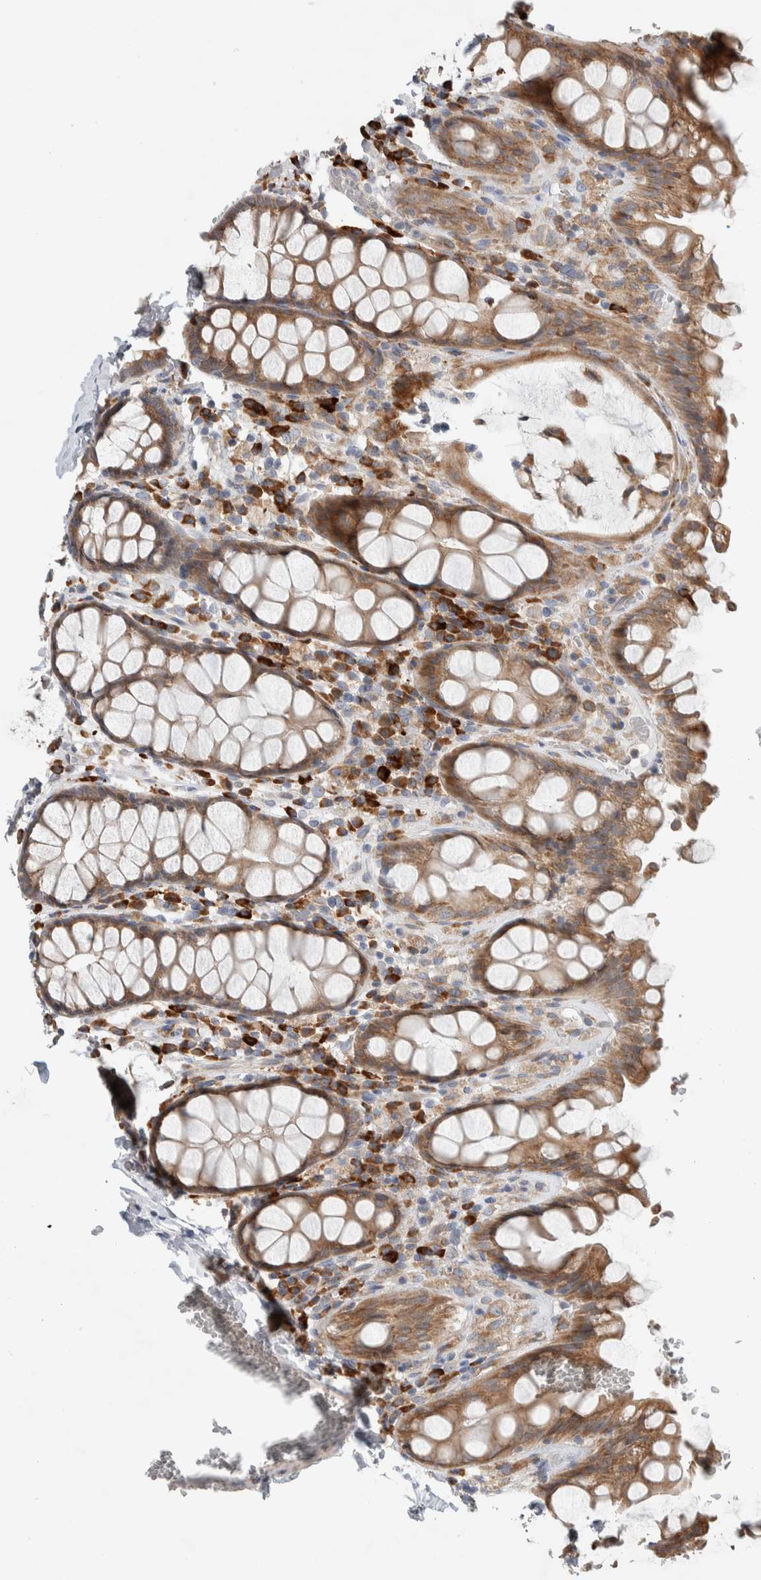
{"staining": {"intensity": "moderate", "quantity": ">75%", "location": "cytoplasmic/membranous"}, "tissue": "rectum", "cell_type": "Glandular cells", "image_type": "normal", "snomed": [{"axis": "morphology", "description": "Normal tissue, NOS"}, {"axis": "topography", "description": "Rectum"}], "caption": "This micrograph exhibits benign rectum stained with IHC to label a protein in brown. The cytoplasmic/membranous of glandular cells show moderate positivity for the protein. Nuclei are counter-stained blue.", "gene": "ADCY8", "patient": {"sex": "male", "age": 64}}